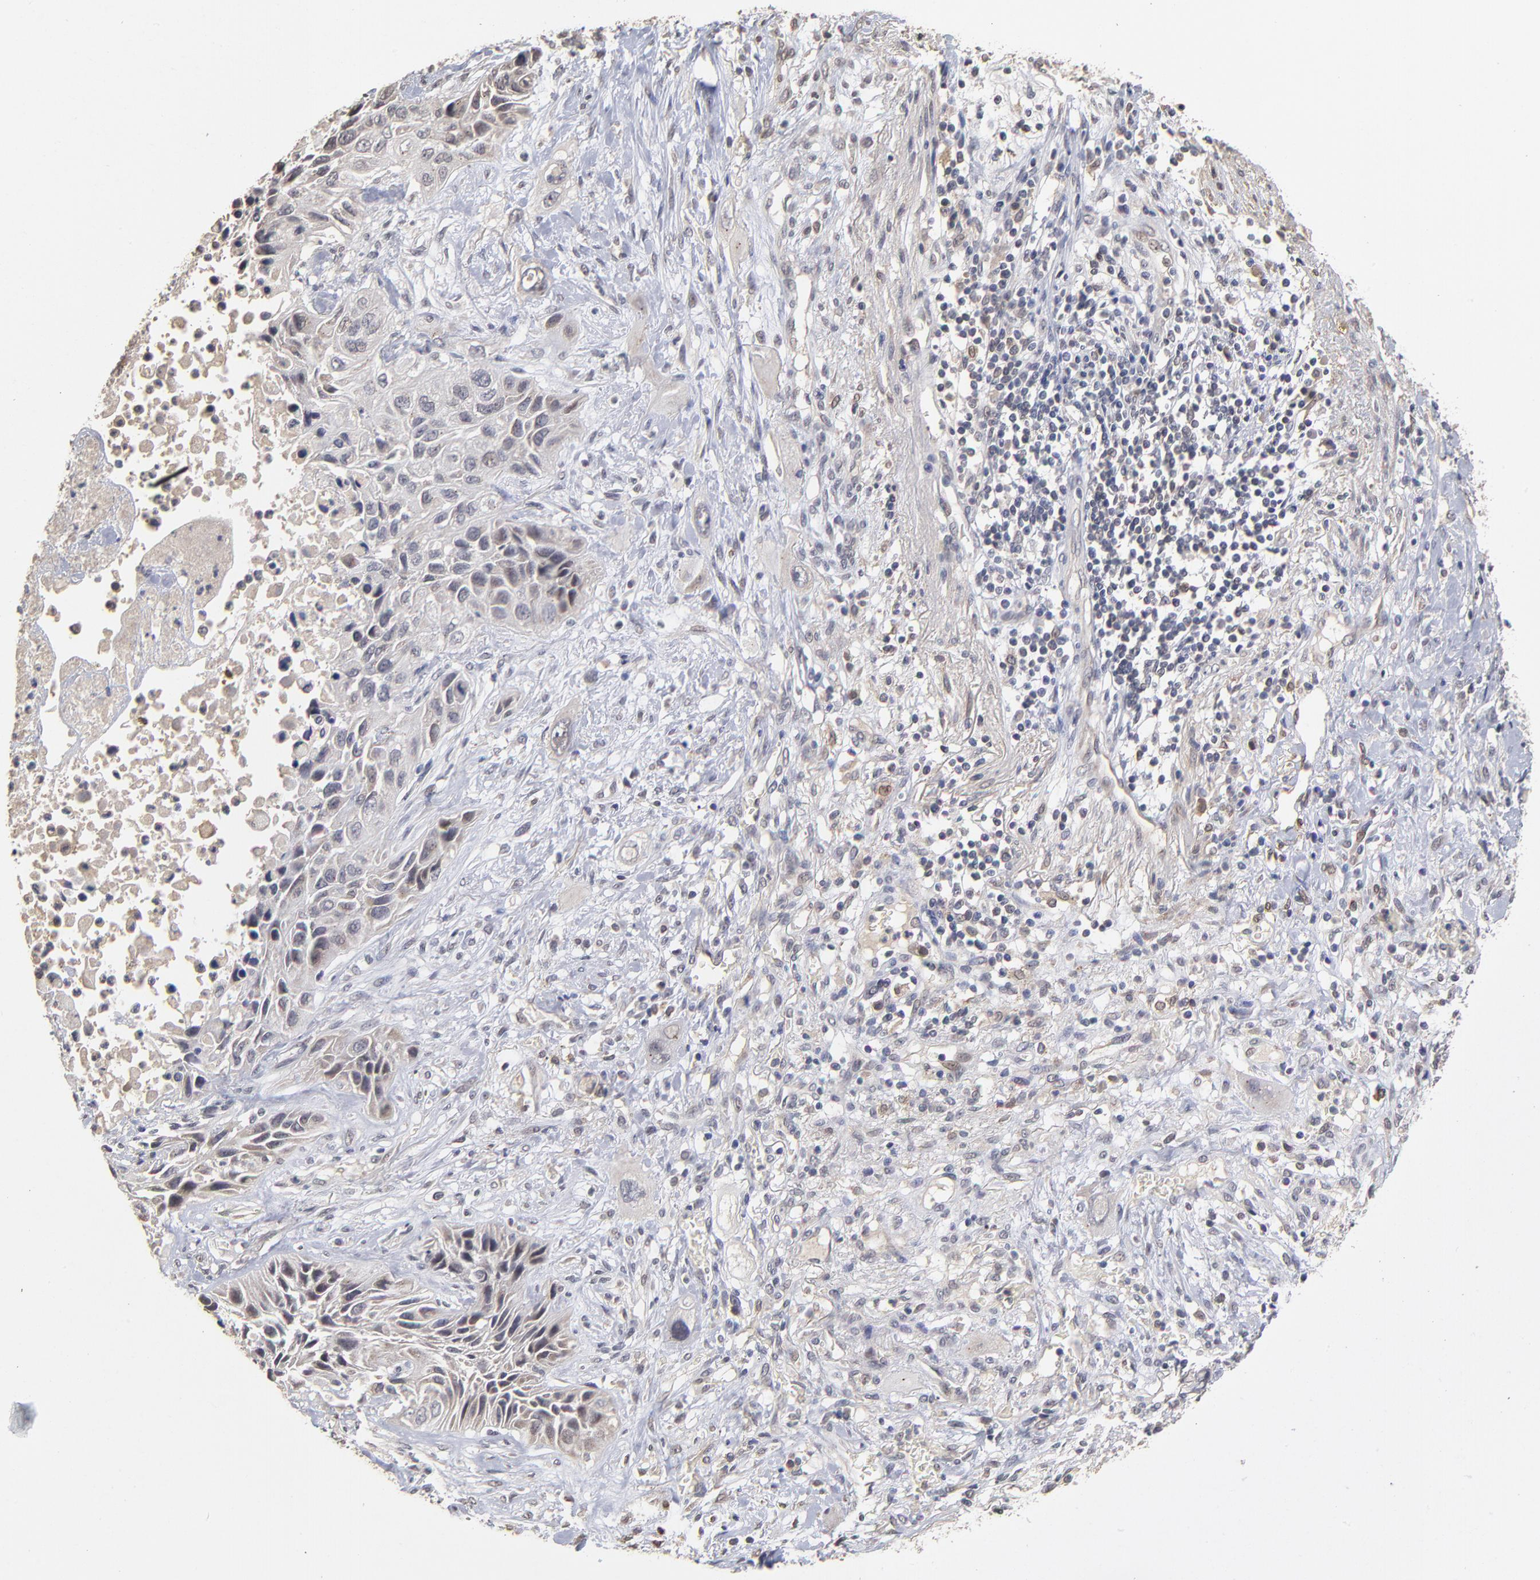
{"staining": {"intensity": "weak", "quantity": "<25%", "location": "cytoplasmic/membranous"}, "tissue": "lung cancer", "cell_type": "Tumor cells", "image_type": "cancer", "snomed": [{"axis": "morphology", "description": "Squamous cell carcinoma, NOS"}, {"axis": "topography", "description": "Lung"}], "caption": "Human squamous cell carcinoma (lung) stained for a protein using IHC reveals no expression in tumor cells.", "gene": "ASB8", "patient": {"sex": "female", "age": 76}}